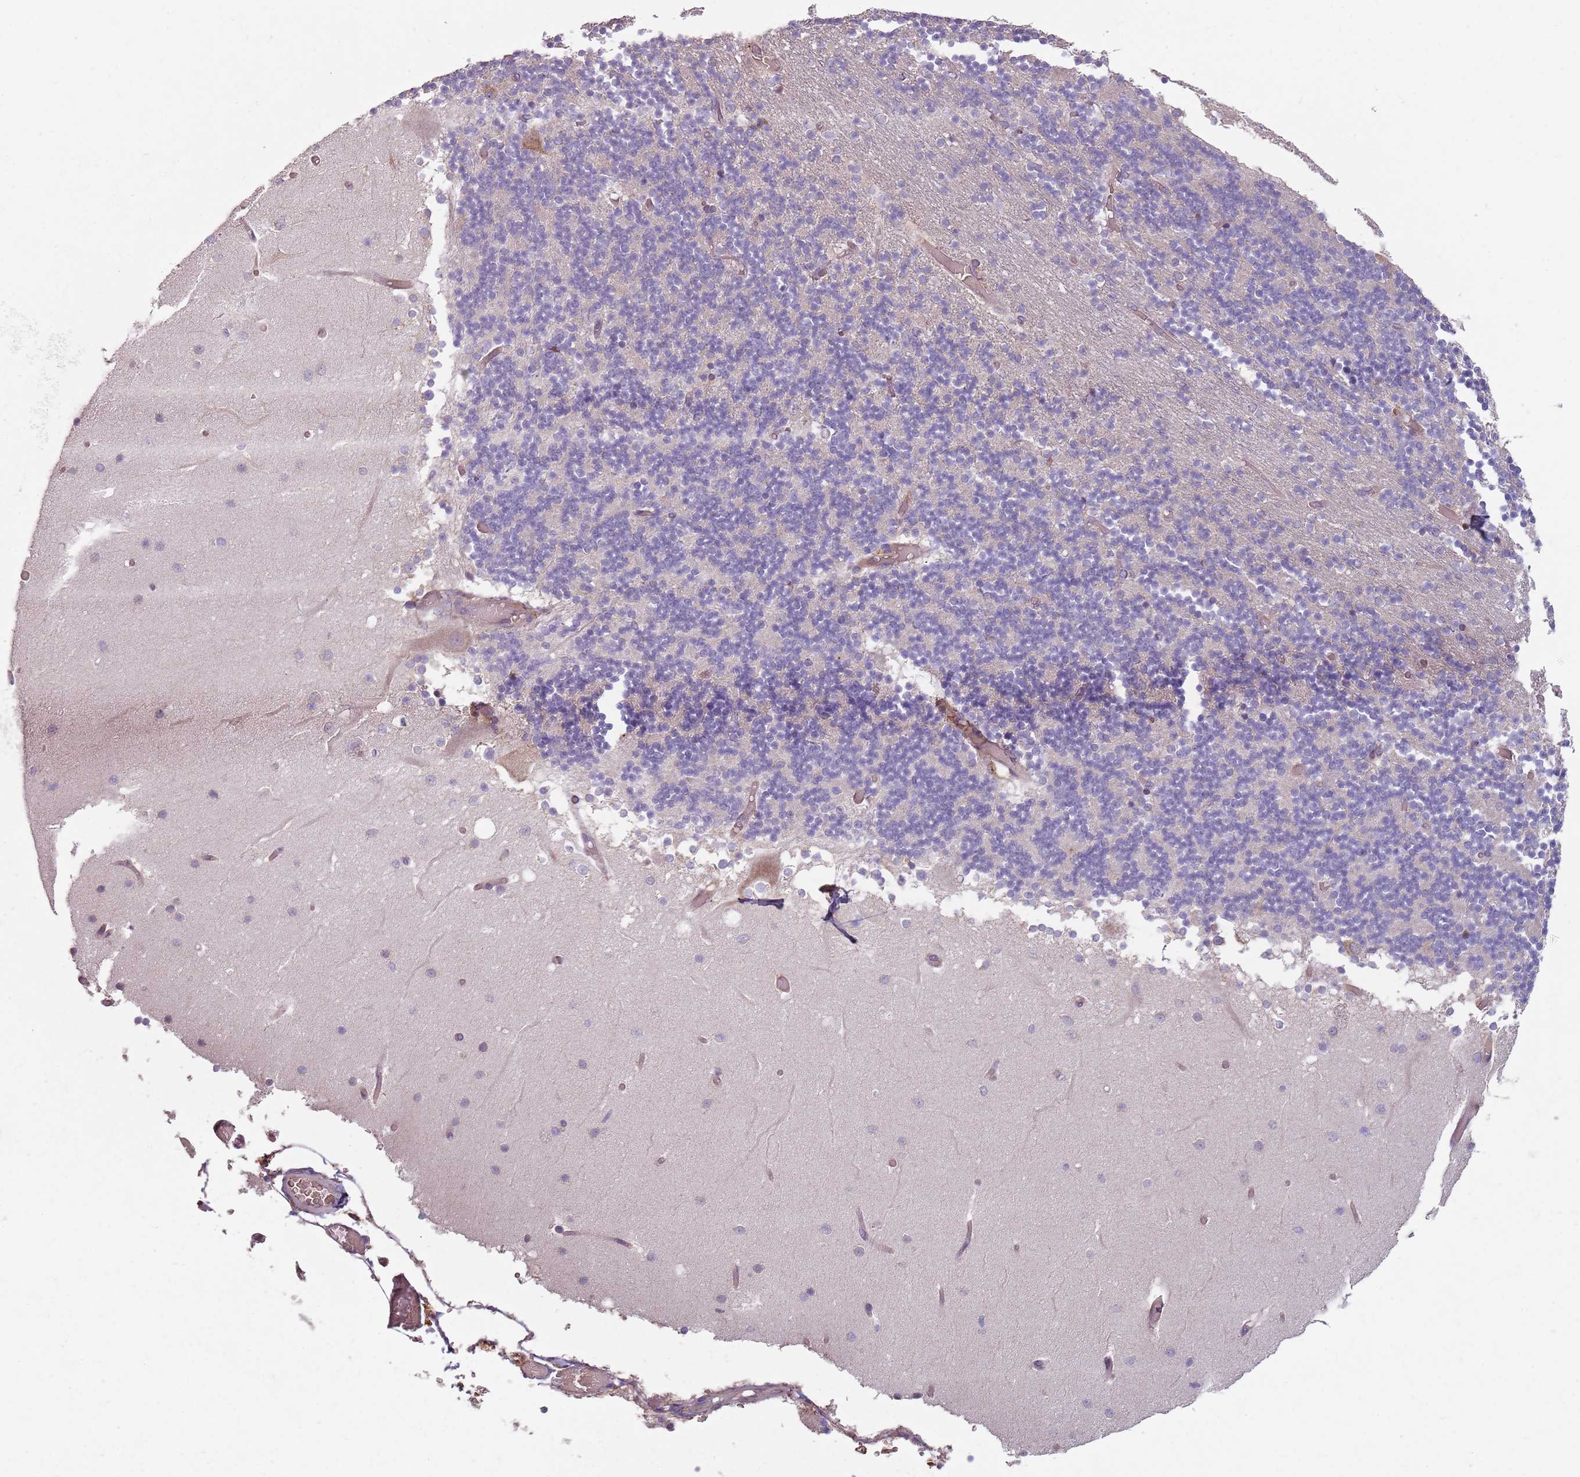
{"staining": {"intensity": "negative", "quantity": "none", "location": "none"}, "tissue": "cerebellum", "cell_type": "Cells in granular layer", "image_type": "normal", "snomed": [{"axis": "morphology", "description": "Normal tissue, NOS"}, {"axis": "topography", "description": "Cerebellum"}], "caption": "High power microscopy histopathology image of an immunohistochemistry image of benign cerebellum, revealing no significant staining in cells in granular layer. (DAB immunohistochemistry, high magnification).", "gene": "SPATA2", "patient": {"sex": "female", "age": 28}}